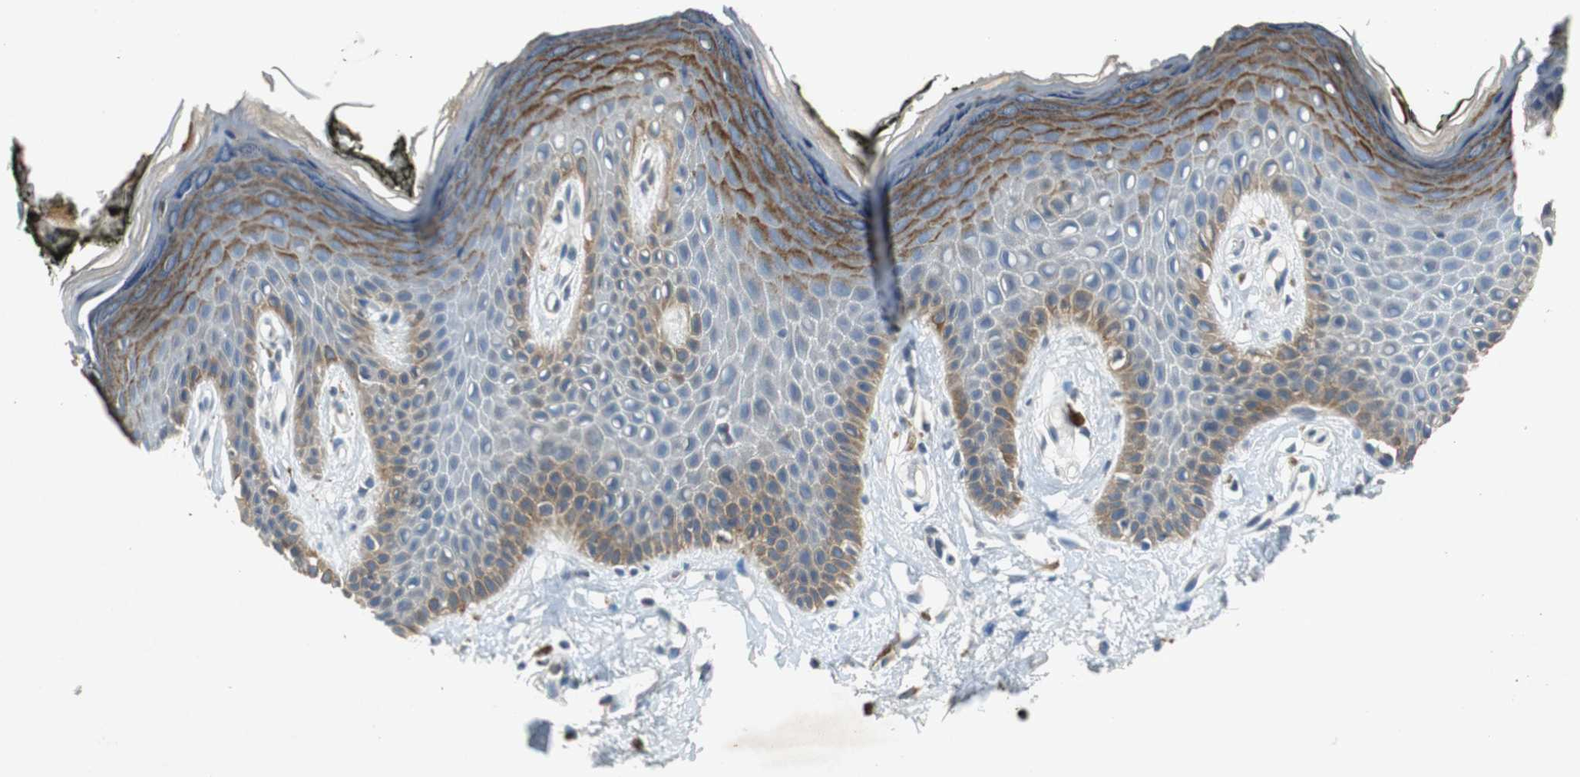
{"staining": {"intensity": "moderate", "quantity": "25%-75%", "location": "cytoplasmic/membranous"}, "tissue": "skin", "cell_type": "Epidermal cells", "image_type": "normal", "snomed": [{"axis": "morphology", "description": "Normal tissue, NOS"}, {"axis": "morphology", "description": "Inflammation, NOS"}, {"axis": "topography", "description": "Vulva"}], "caption": "A histopathology image showing moderate cytoplasmic/membranous staining in approximately 25%-75% of epidermal cells in benign skin, as visualized by brown immunohistochemical staining.", "gene": "GLCCI1", "patient": {"sex": "female", "age": 84}}